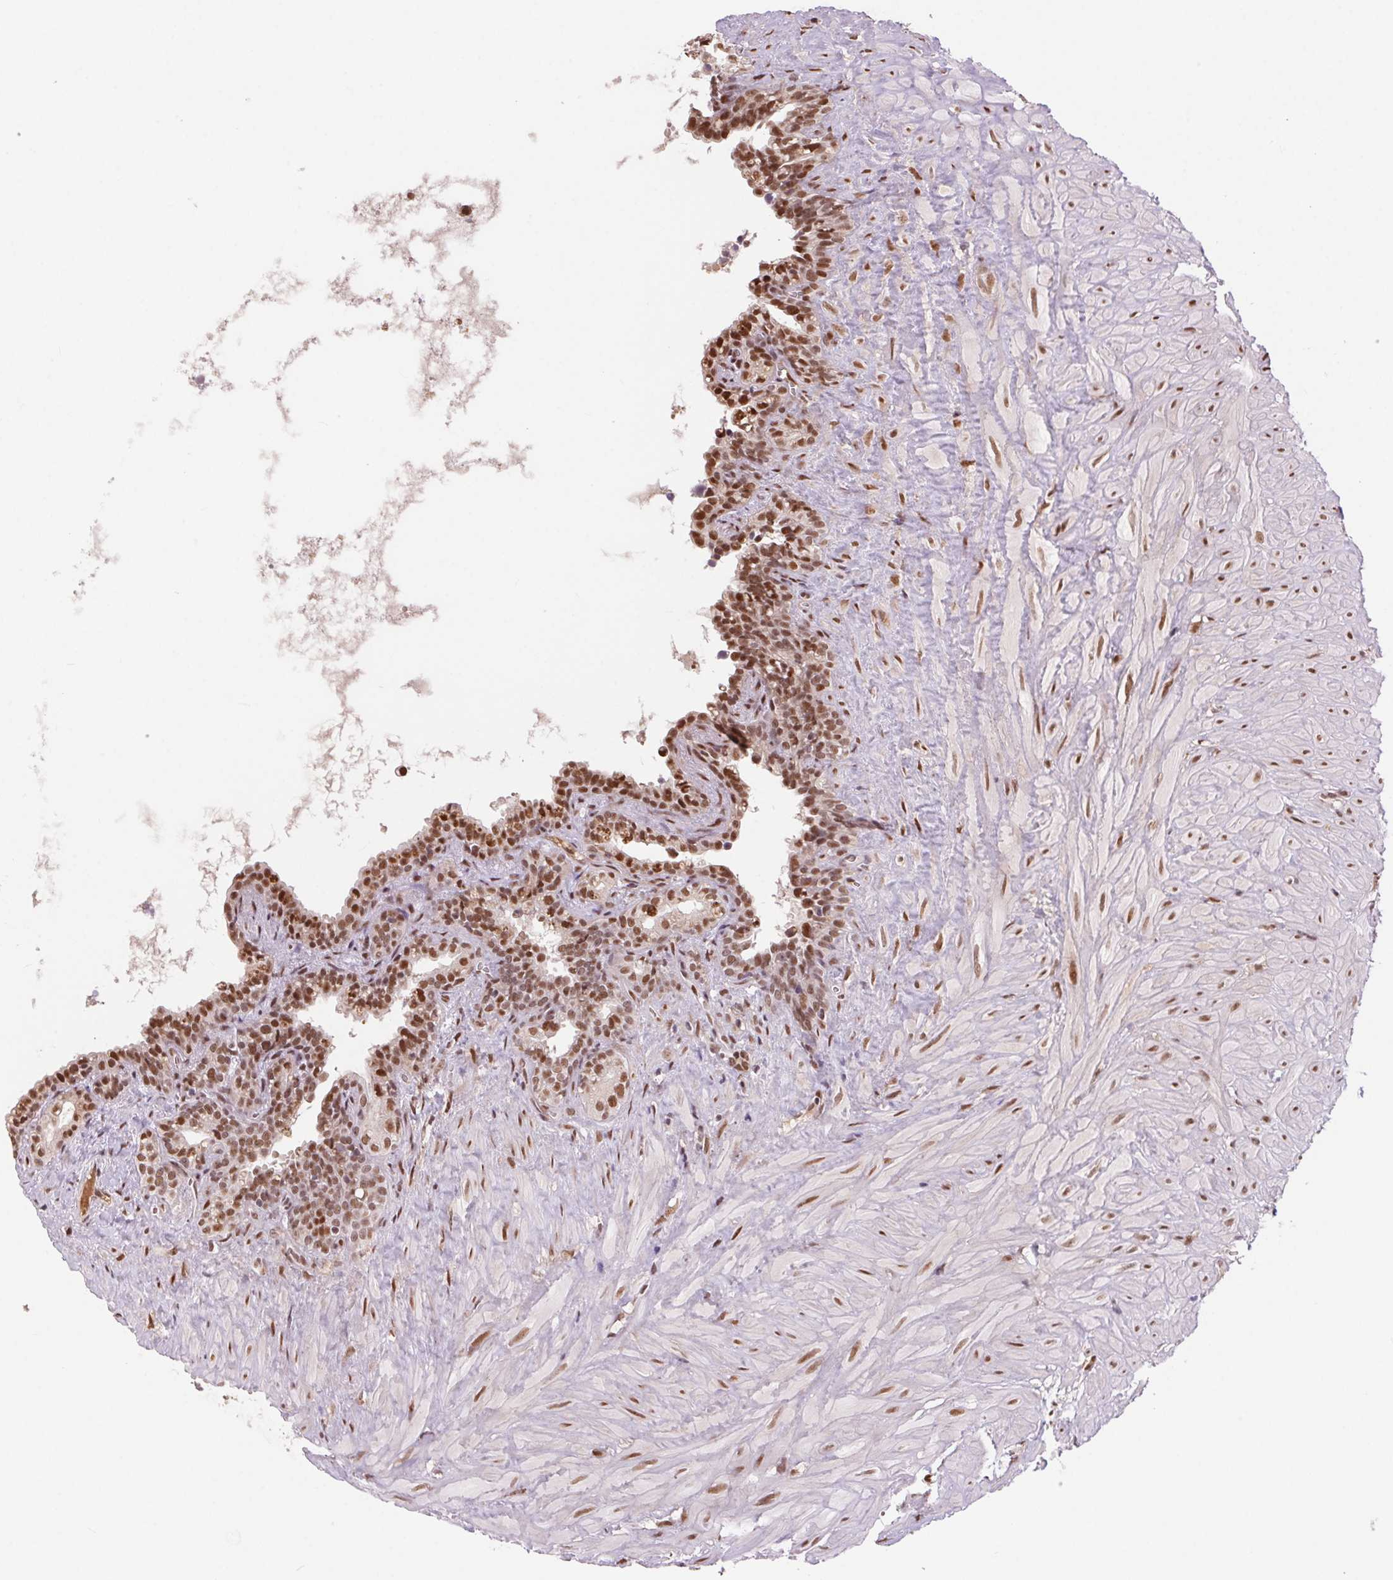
{"staining": {"intensity": "moderate", "quantity": ">75%", "location": "nuclear"}, "tissue": "seminal vesicle", "cell_type": "Glandular cells", "image_type": "normal", "snomed": [{"axis": "morphology", "description": "Normal tissue, NOS"}, {"axis": "topography", "description": "Seminal veicle"}], "caption": "Immunohistochemistry (IHC) staining of unremarkable seminal vesicle, which shows medium levels of moderate nuclear staining in approximately >75% of glandular cells indicating moderate nuclear protein expression. The staining was performed using DAB (3,3'-diaminobenzidine) (brown) for protein detection and nuclei were counterstained in hematoxylin (blue).", "gene": "RAD23A", "patient": {"sex": "male", "age": 76}}